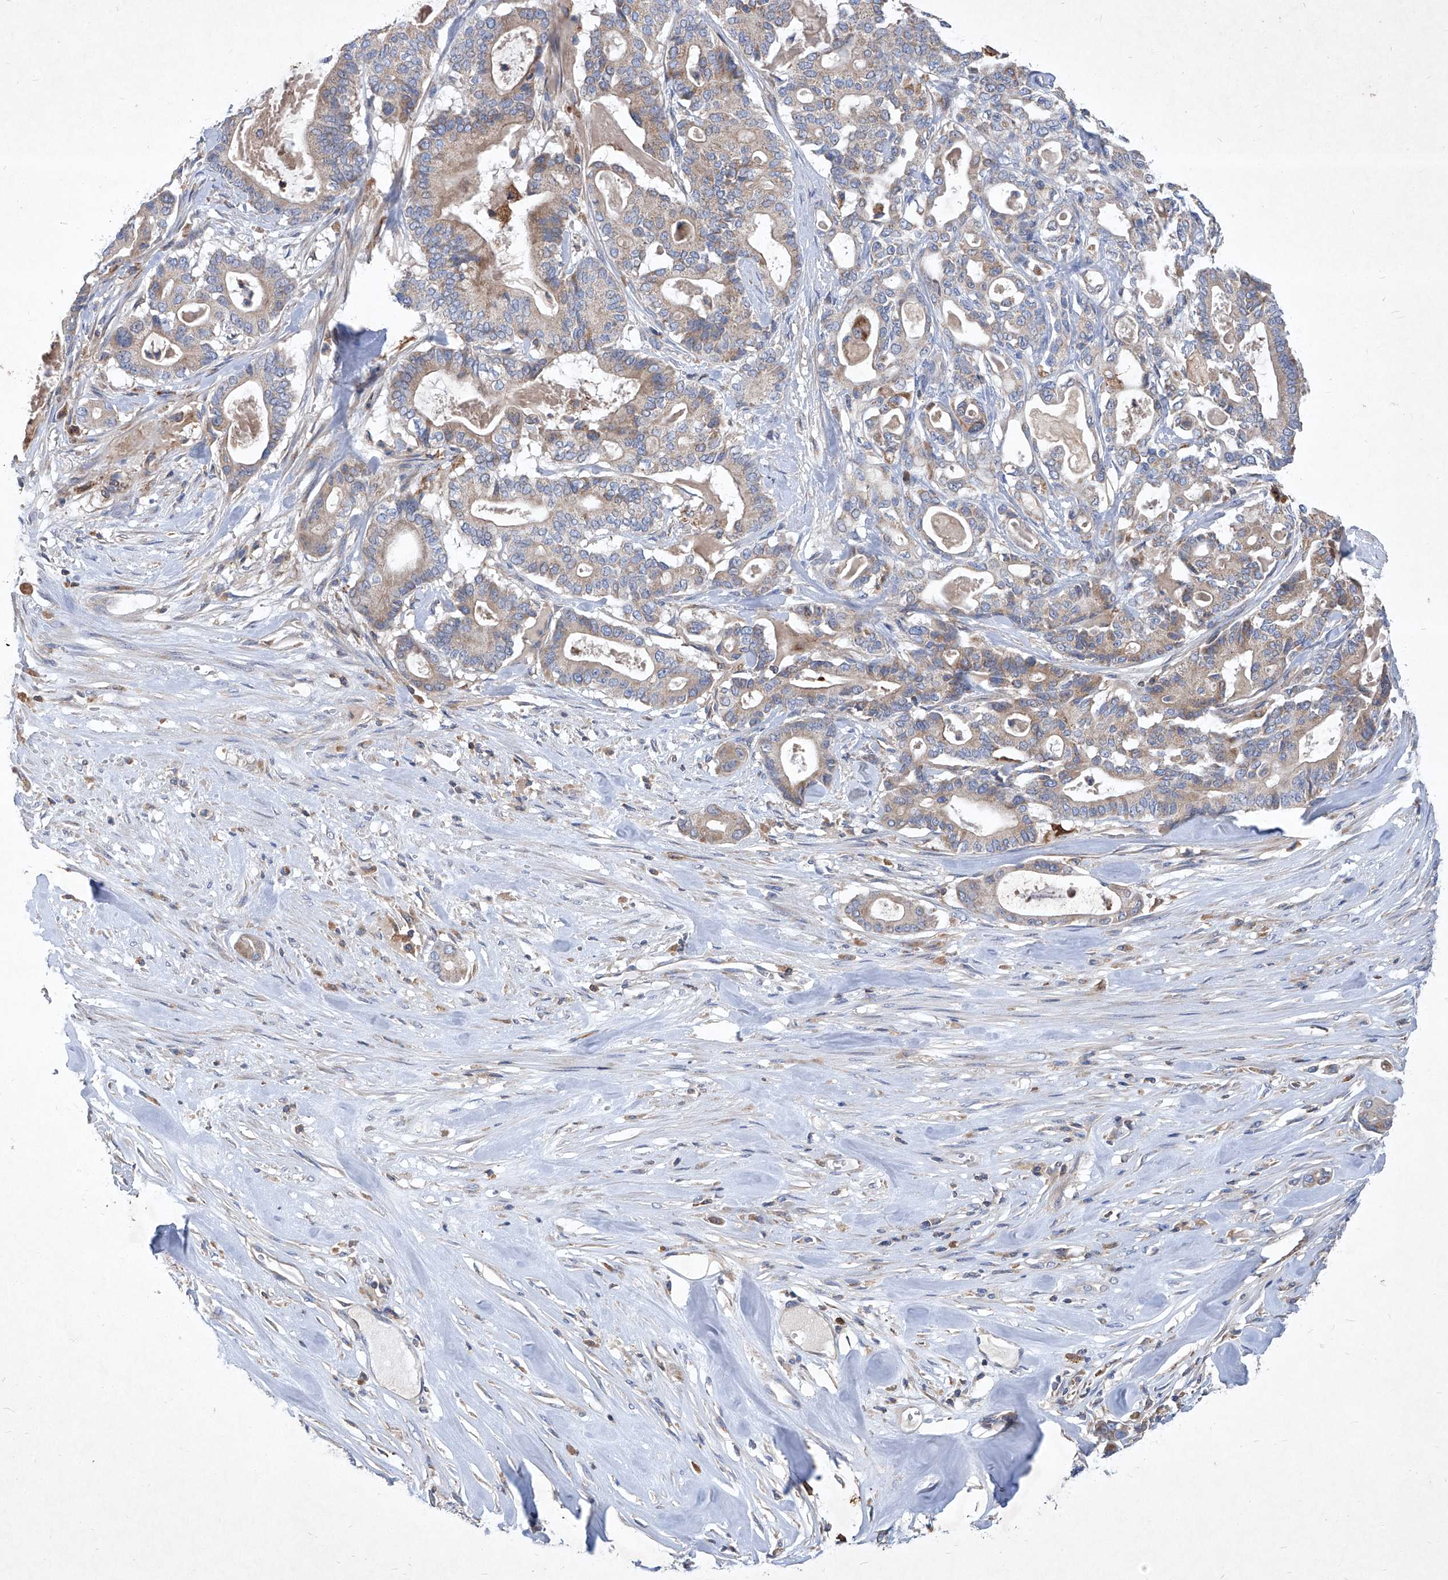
{"staining": {"intensity": "weak", "quantity": "25%-75%", "location": "cytoplasmic/membranous"}, "tissue": "pancreatic cancer", "cell_type": "Tumor cells", "image_type": "cancer", "snomed": [{"axis": "morphology", "description": "Adenocarcinoma, NOS"}, {"axis": "topography", "description": "Pancreas"}], "caption": "Protein staining by immunohistochemistry (IHC) displays weak cytoplasmic/membranous positivity in approximately 25%-75% of tumor cells in pancreatic adenocarcinoma.", "gene": "EPHA8", "patient": {"sex": "male", "age": 63}}